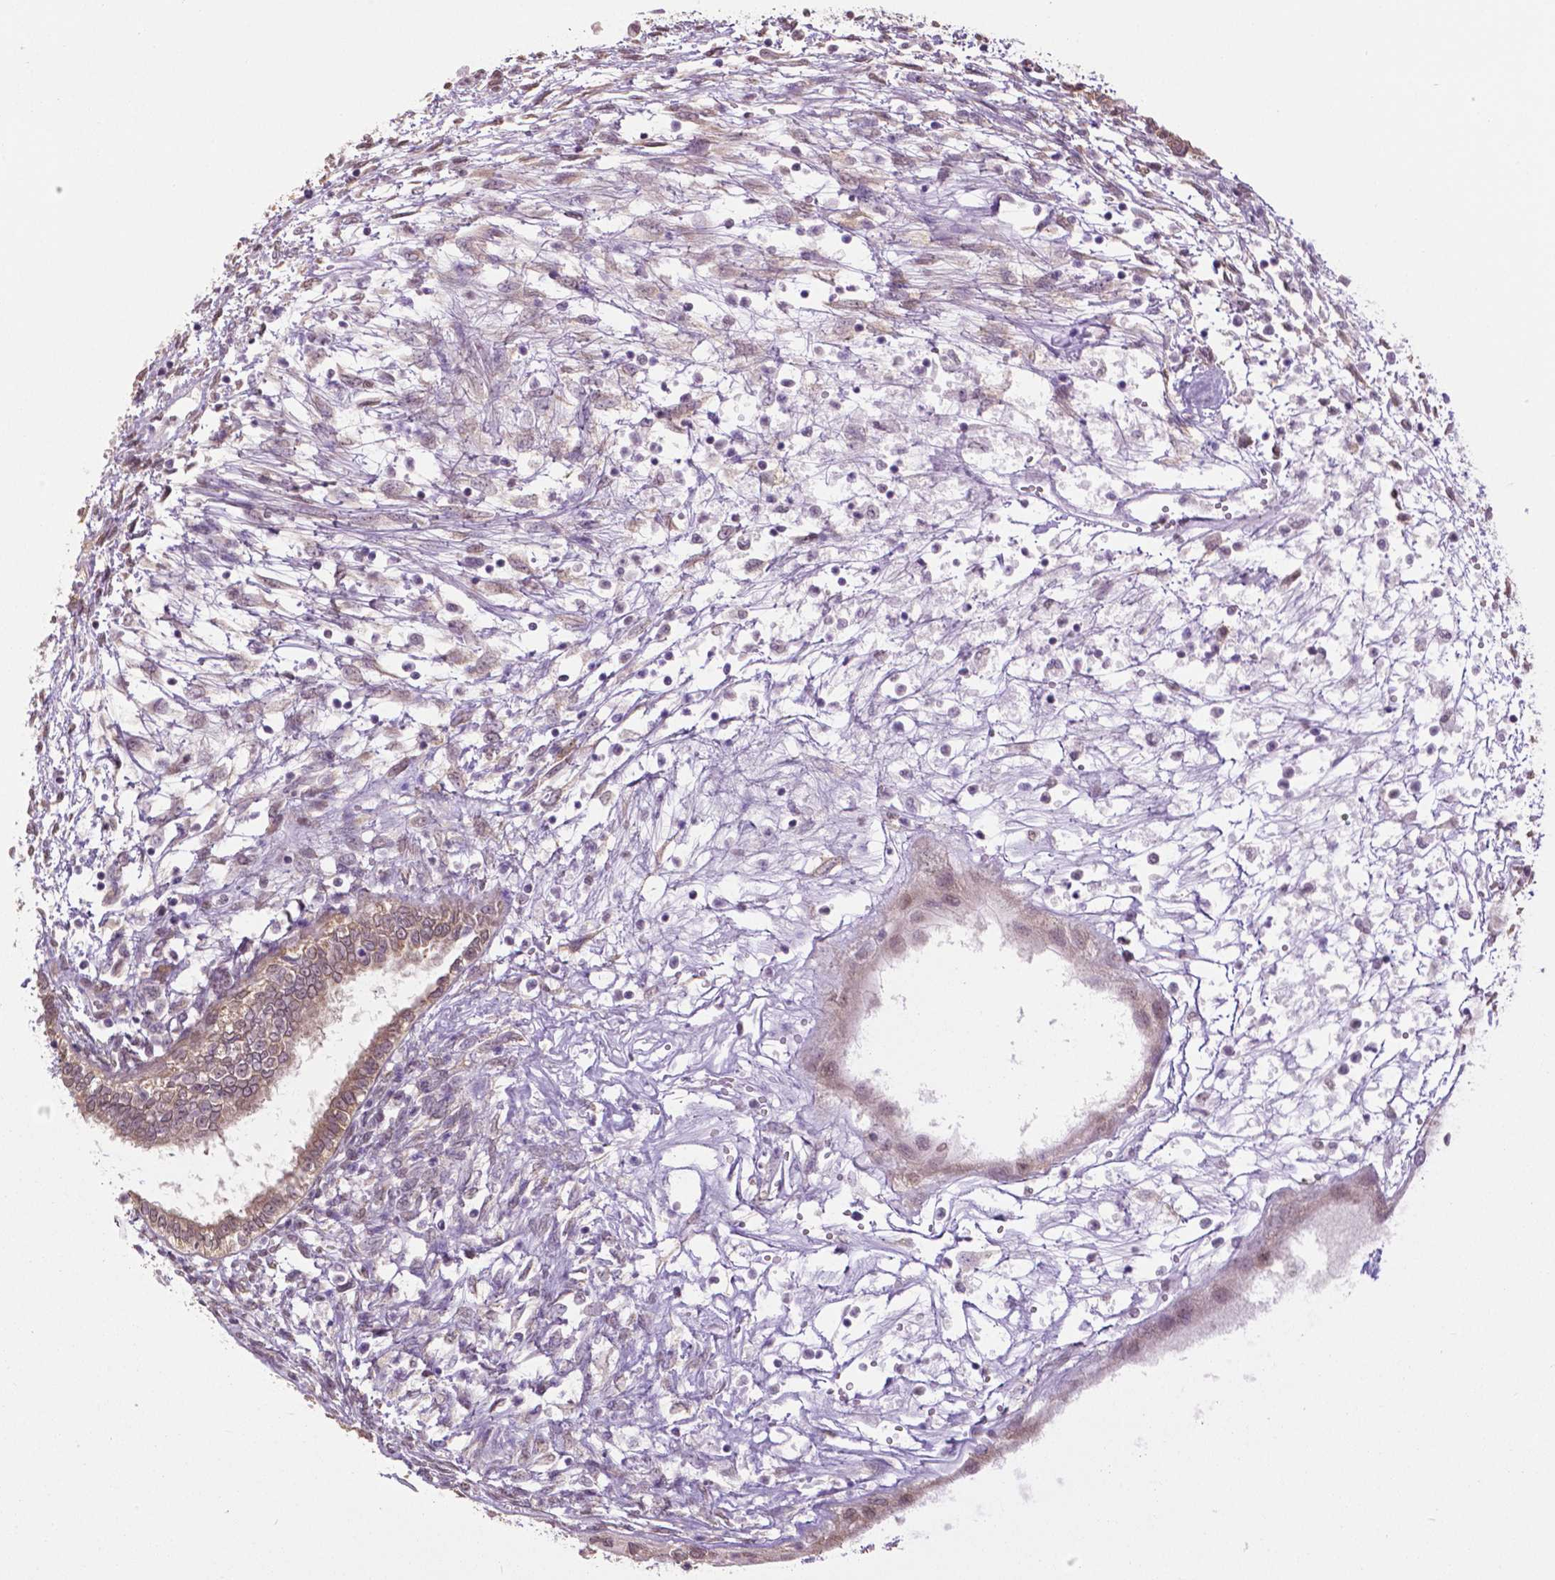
{"staining": {"intensity": "weak", "quantity": ">75%", "location": "cytoplasmic/membranous"}, "tissue": "testis cancer", "cell_type": "Tumor cells", "image_type": "cancer", "snomed": [{"axis": "morphology", "description": "Carcinoma, Embryonal, NOS"}, {"axis": "topography", "description": "Testis"}], "caption": "DAB immunohistochemical staining of human testis cancer (embryonal carcinoma) reveals weak cytoplasmic/membranous protein expression in approximately >75% of tumor cells.", "gene": "IGF2BP1", "patient": {"sex": "male", "age": 37}}